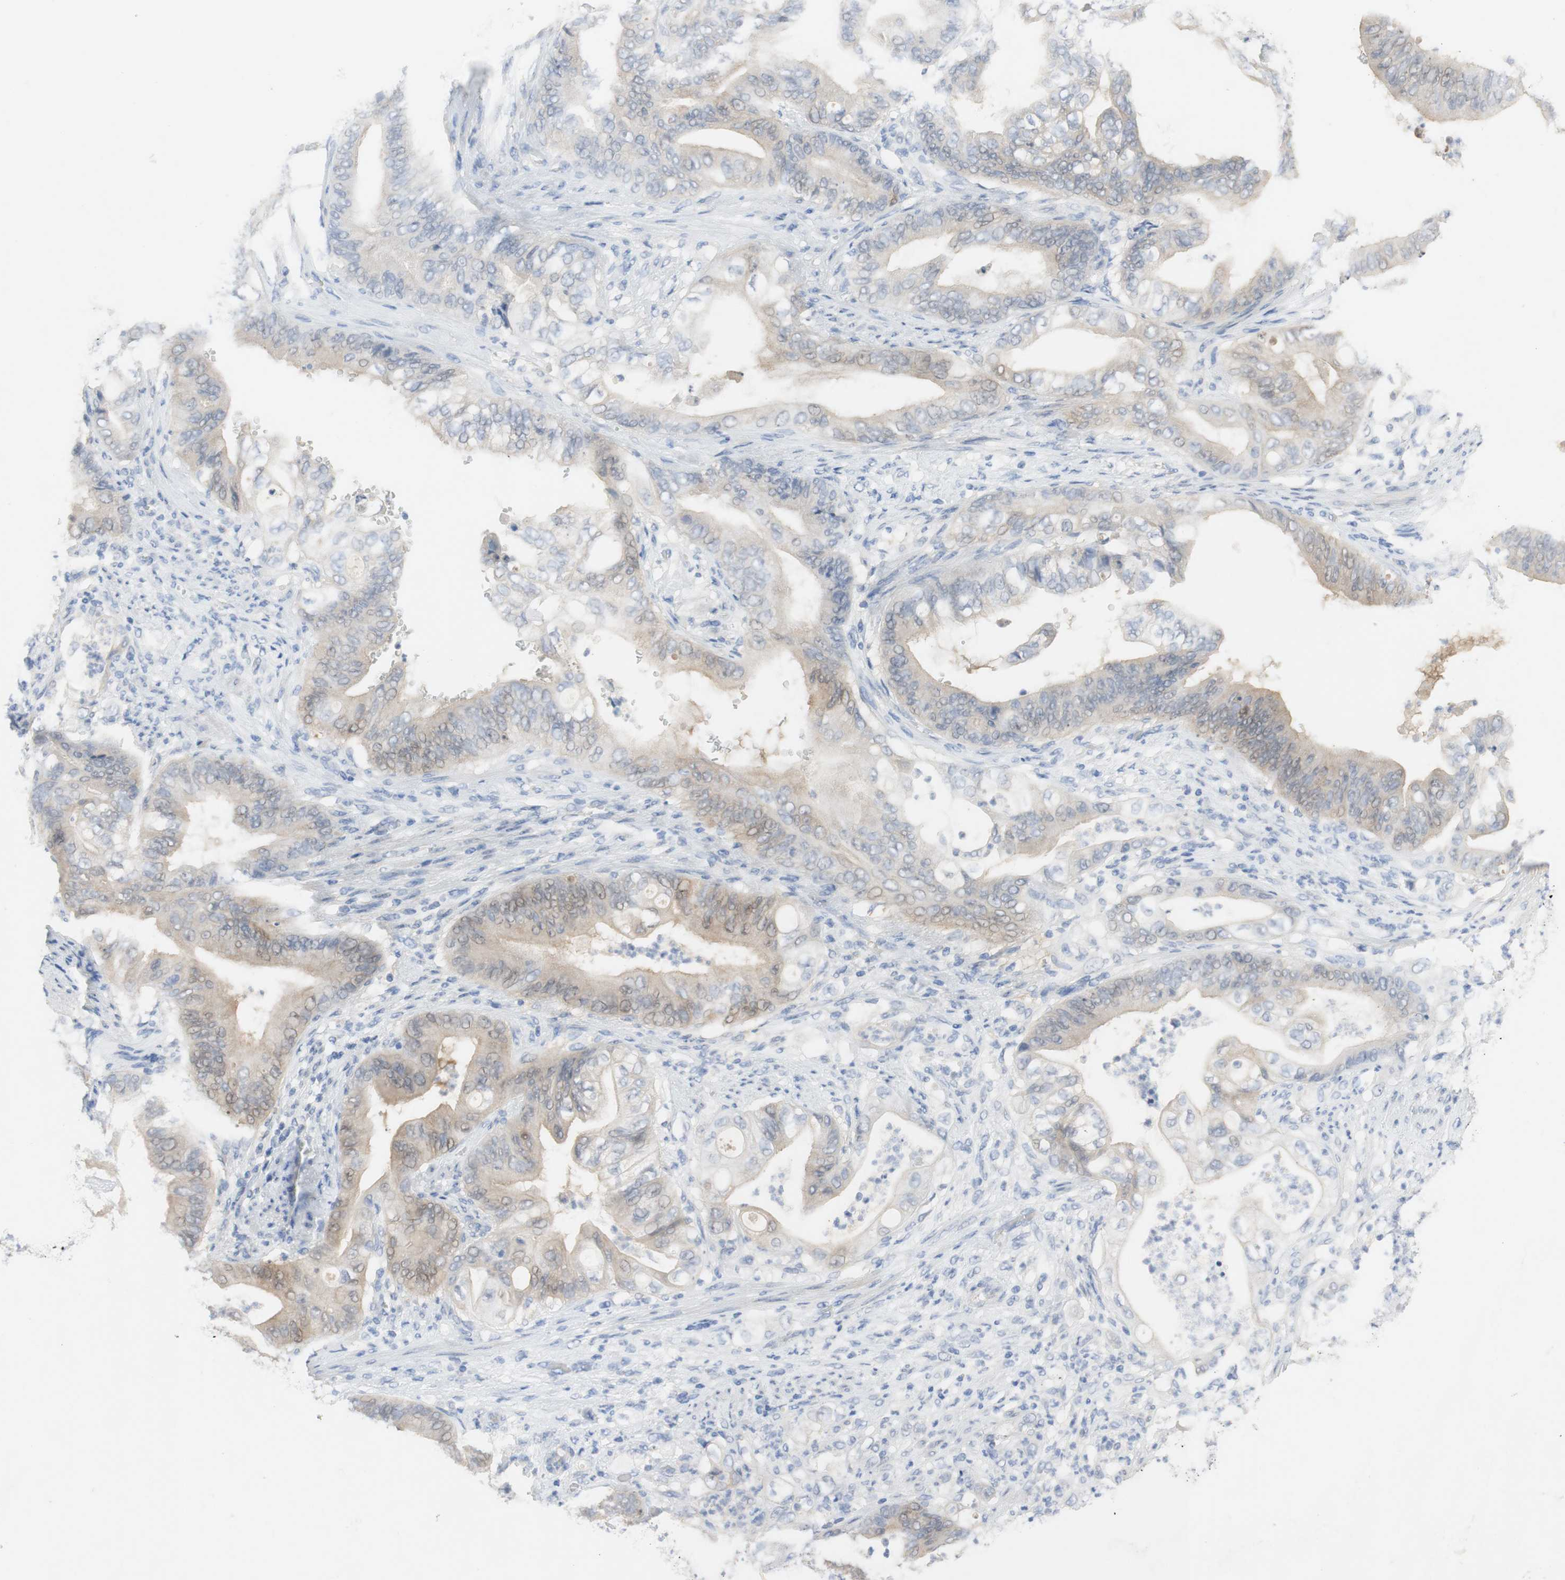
{"staining": {"intensity": "weak", "quantity": "25%-75%", "location": "cytoplasmic/membranous,nuclear"}, "tissue": "stomach cancer", "cell_type": "Tumor cells", "image_type": "cancer", "snomed": [{"axis": "morphology", "description": "Adenocarcinoma, NOS"}, {"axis": "topography", "description": "Stomach"}], "caption": "Immunohistochemical staining of human stomach adenocarcinoma reveals weak cytoplasmic/membranous and nuclear protein positivity in about 25%-75% of tumor cells.", "gene": "SELENBP1", "patient": {"sex": "female", "age": 73}}